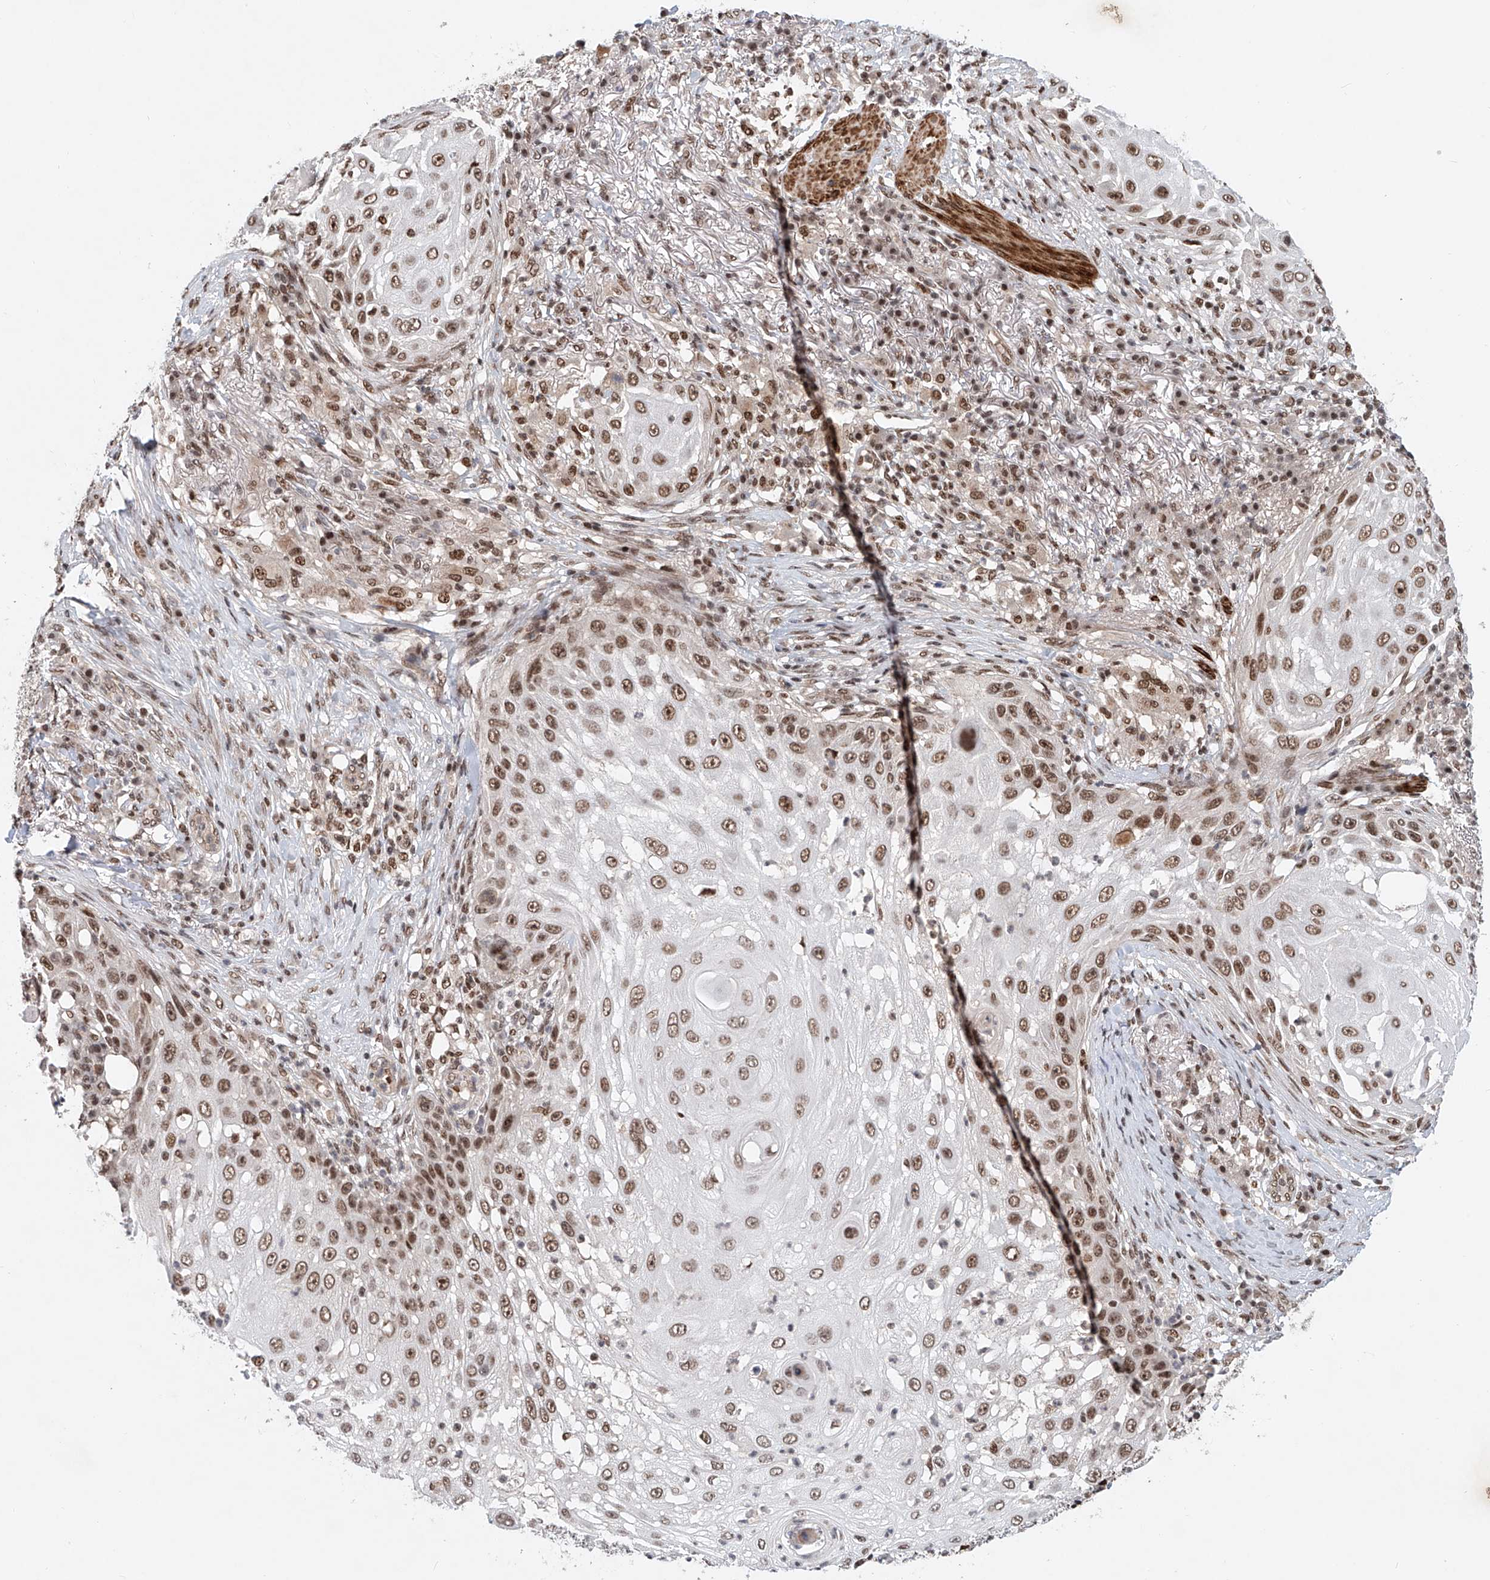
{"staining": {"intensity": "moderate", "quantity": ">75%", "location": "nuclear"}, "tissue": "skin cancer", "cell_type": "Tumor cells", "image_type": "cancer", "snomed": [{"axis": "morphology", "description": "Squamous cell carcinoma, NOS"}, {"axis": "topography", "description": "Skin"}], "caption": "A micrograph showing moderate nuclear positivity in approximately >75% of tumor cells in skin cancer (squamous cell carcinoma), as visualized by brown immunohistochemical staining.", "gene": "ZNF470", "patient": {"sex": "female", "age": 44}}